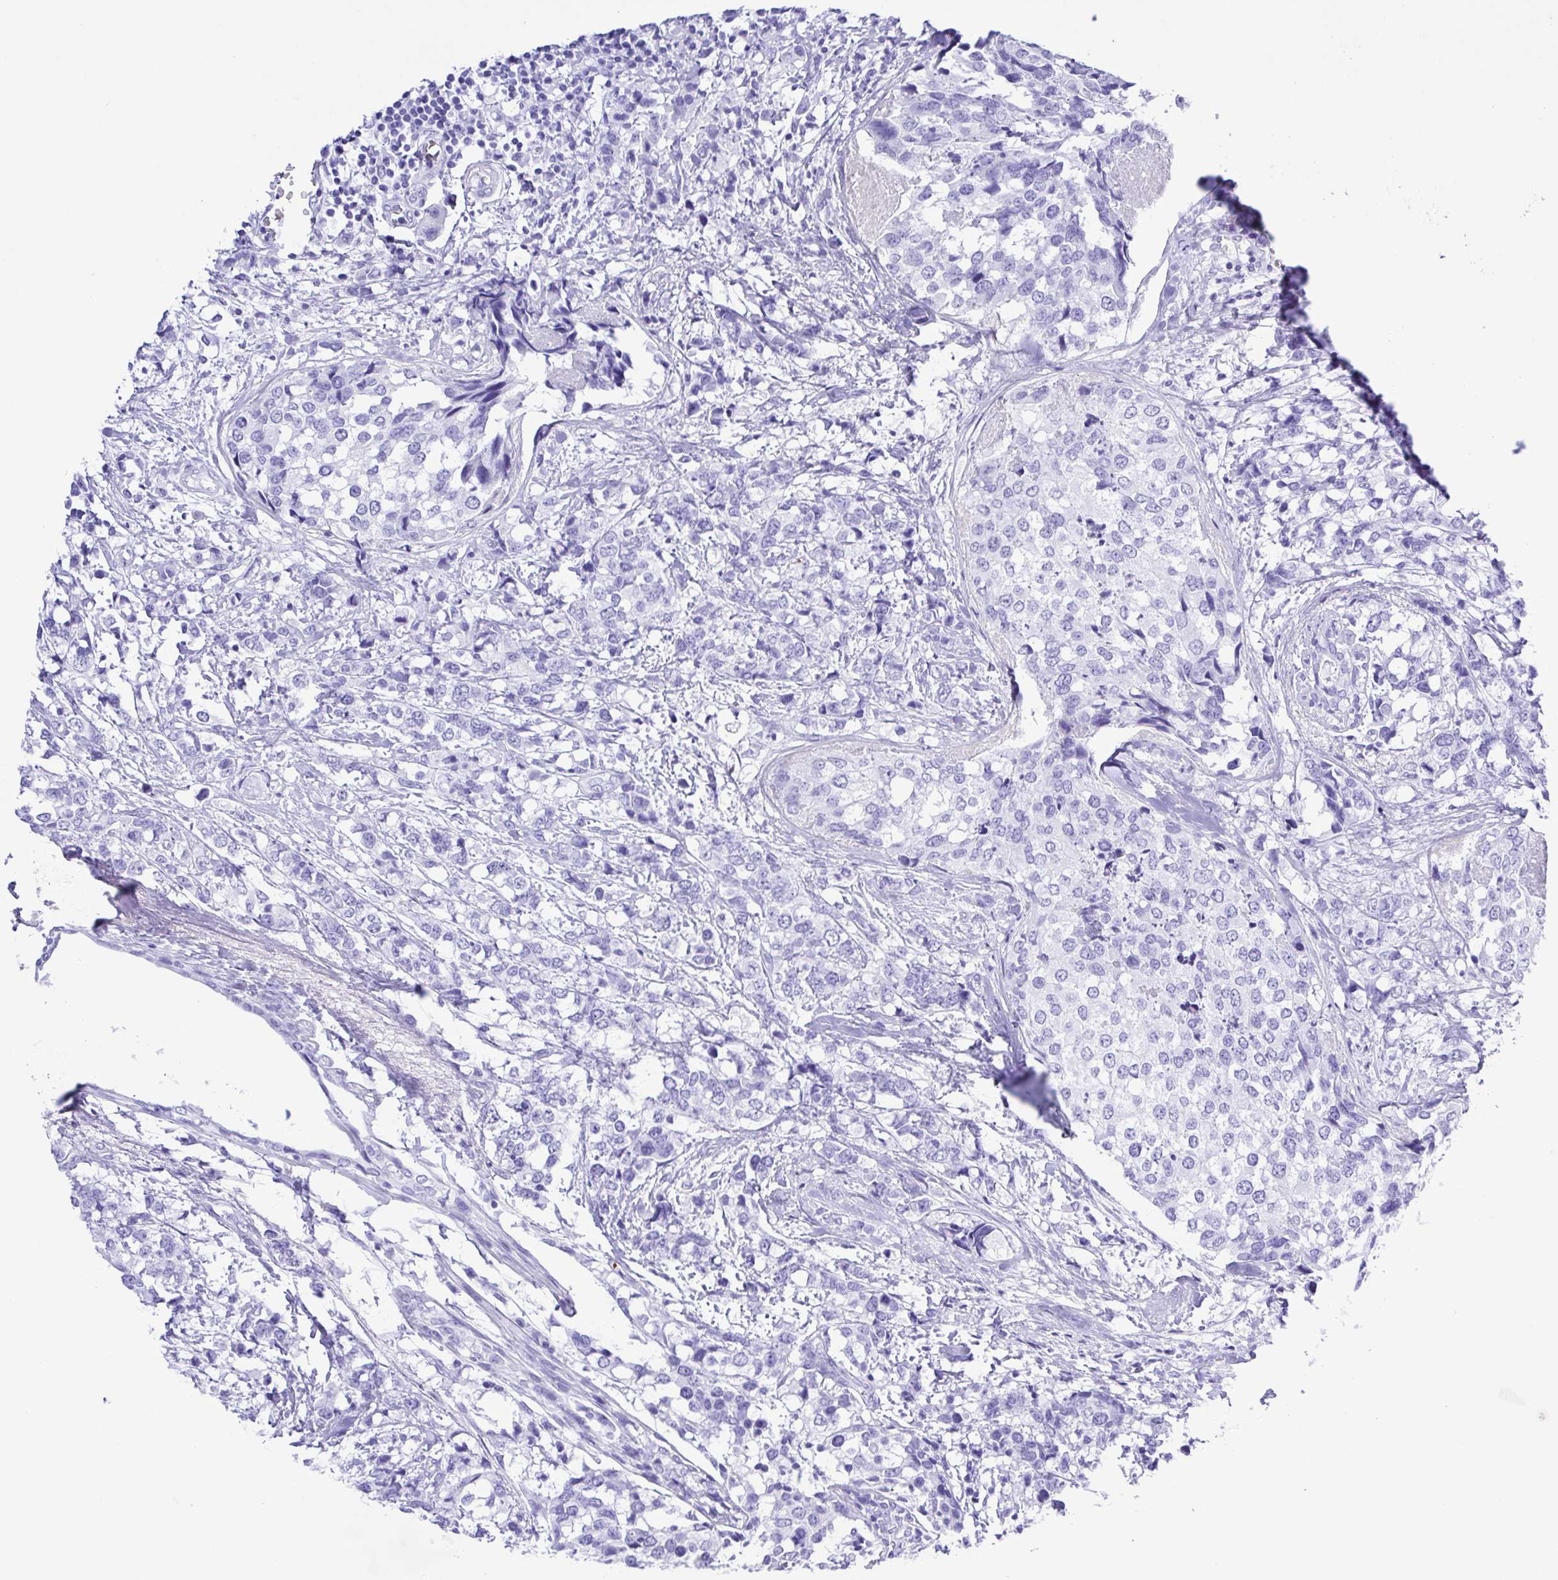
{"staining": {"intensity": "negative", "quantity": "none", "location": "none"}, "tissue": "breast cancer", "cell_type": "Tumor cells", "image_type": "cancer", "snomed": [{"axis": "morphology", "description": "Lobular carcinoma"}, {"axis": "topography", "description": "Breast"}], "caption": "This photomicrograph is of breast cancer stained with immunohistochemistry (IHC) to label a protein in brown with the nuclei are counter-stained blue. There is no expression in tumor cells.", "gene": "SYT1", "patient": {"sex": "female", "age": 59}}